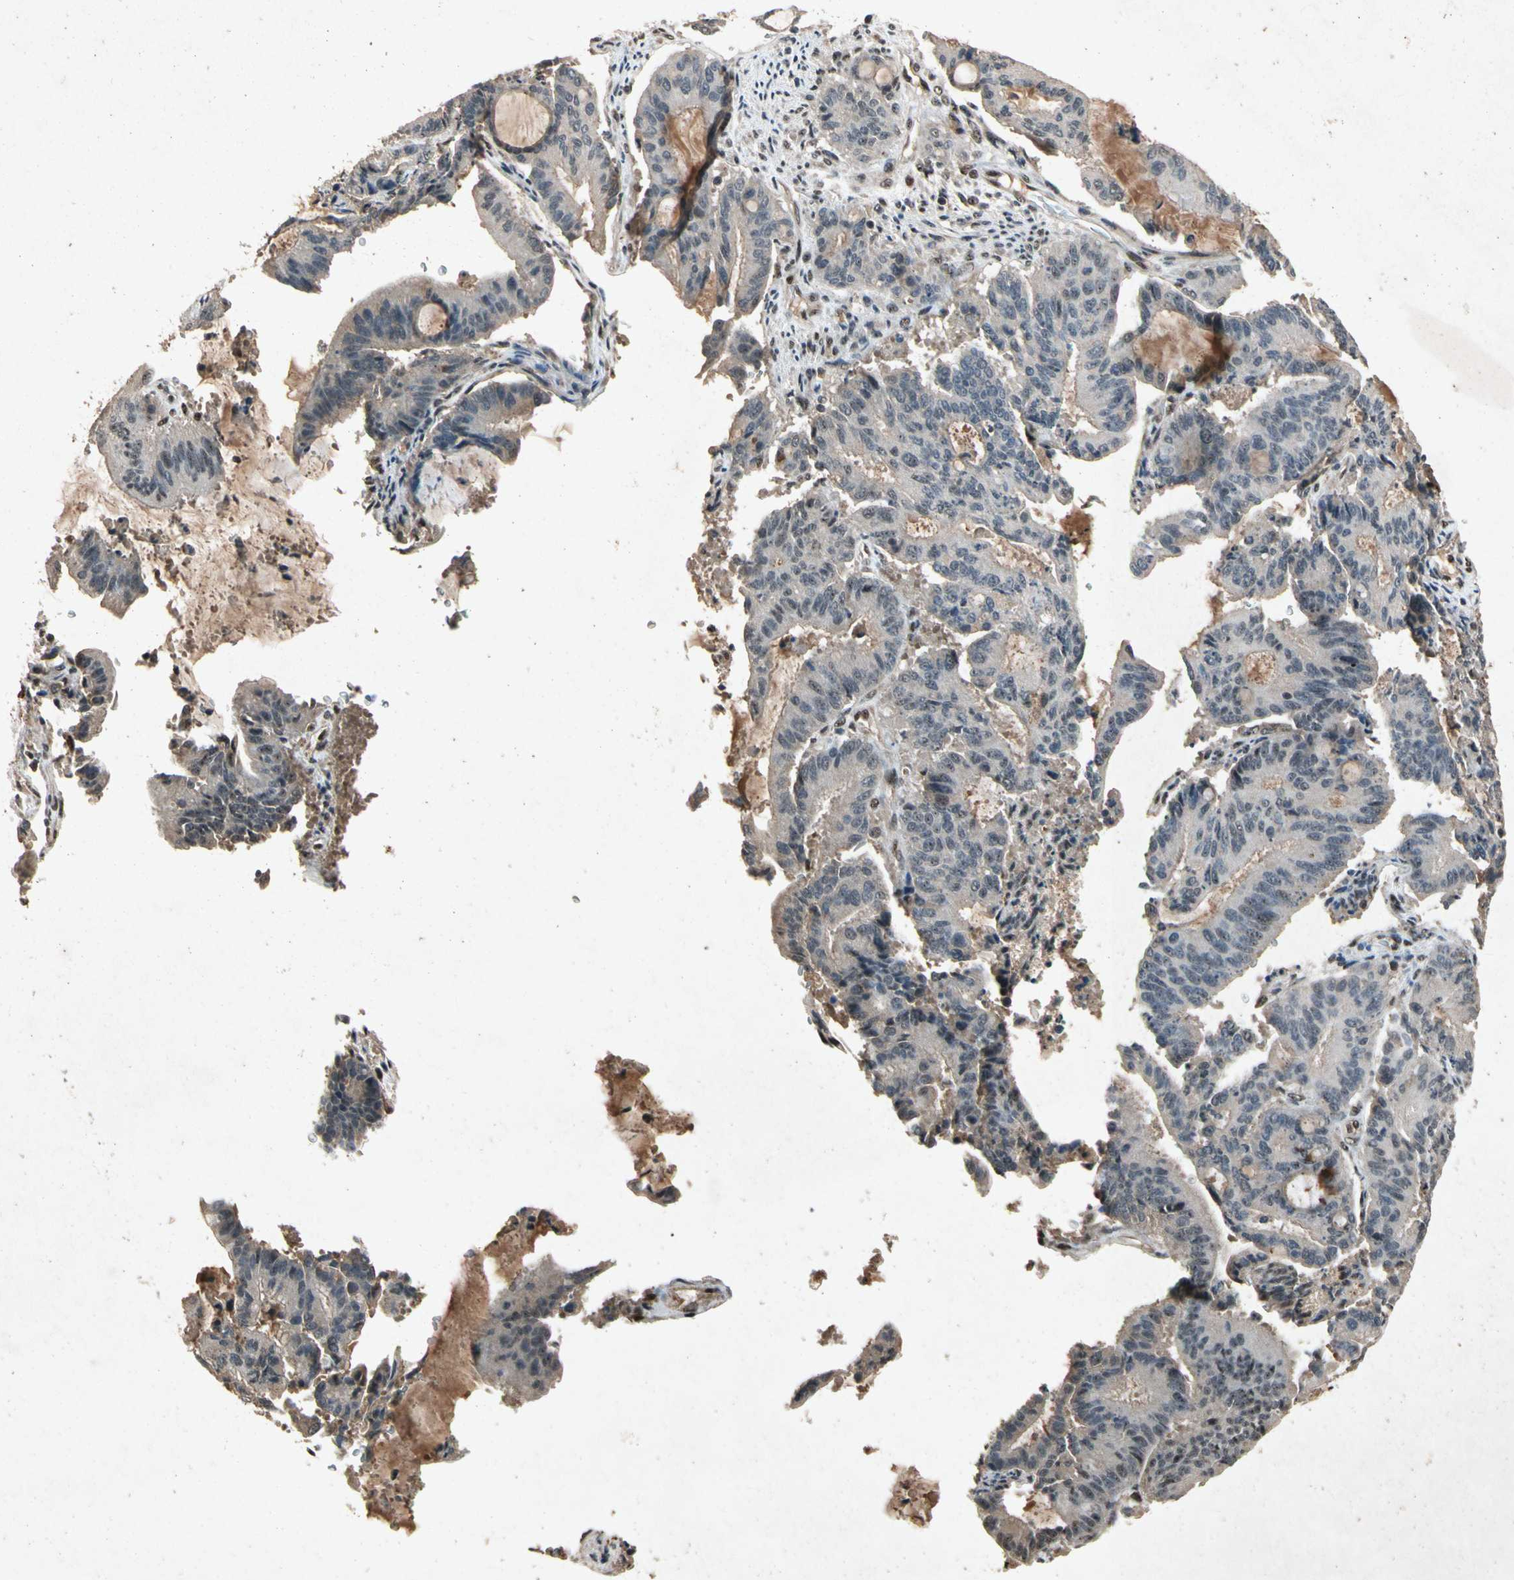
{"staining": {"intensity": "weak", "quantity": "<25%", "location": "cytoplasmic/membranous,nuclear"}, "tissue": "liver cancer", "cell_type": "Tumor cells", "image_type": "cancer", "snomed": [{"axis": "morphology", "description": "Cholangiocarcinoma"}, {"axis": "topography", "description": "Liver"}], "caption": "DAB immunohistochemical staining of human liver cholangiocarcinoma reveals no significant staining in tumor cells.", "gene": "PML", "patient": {"sex": "female", "age": 73}}